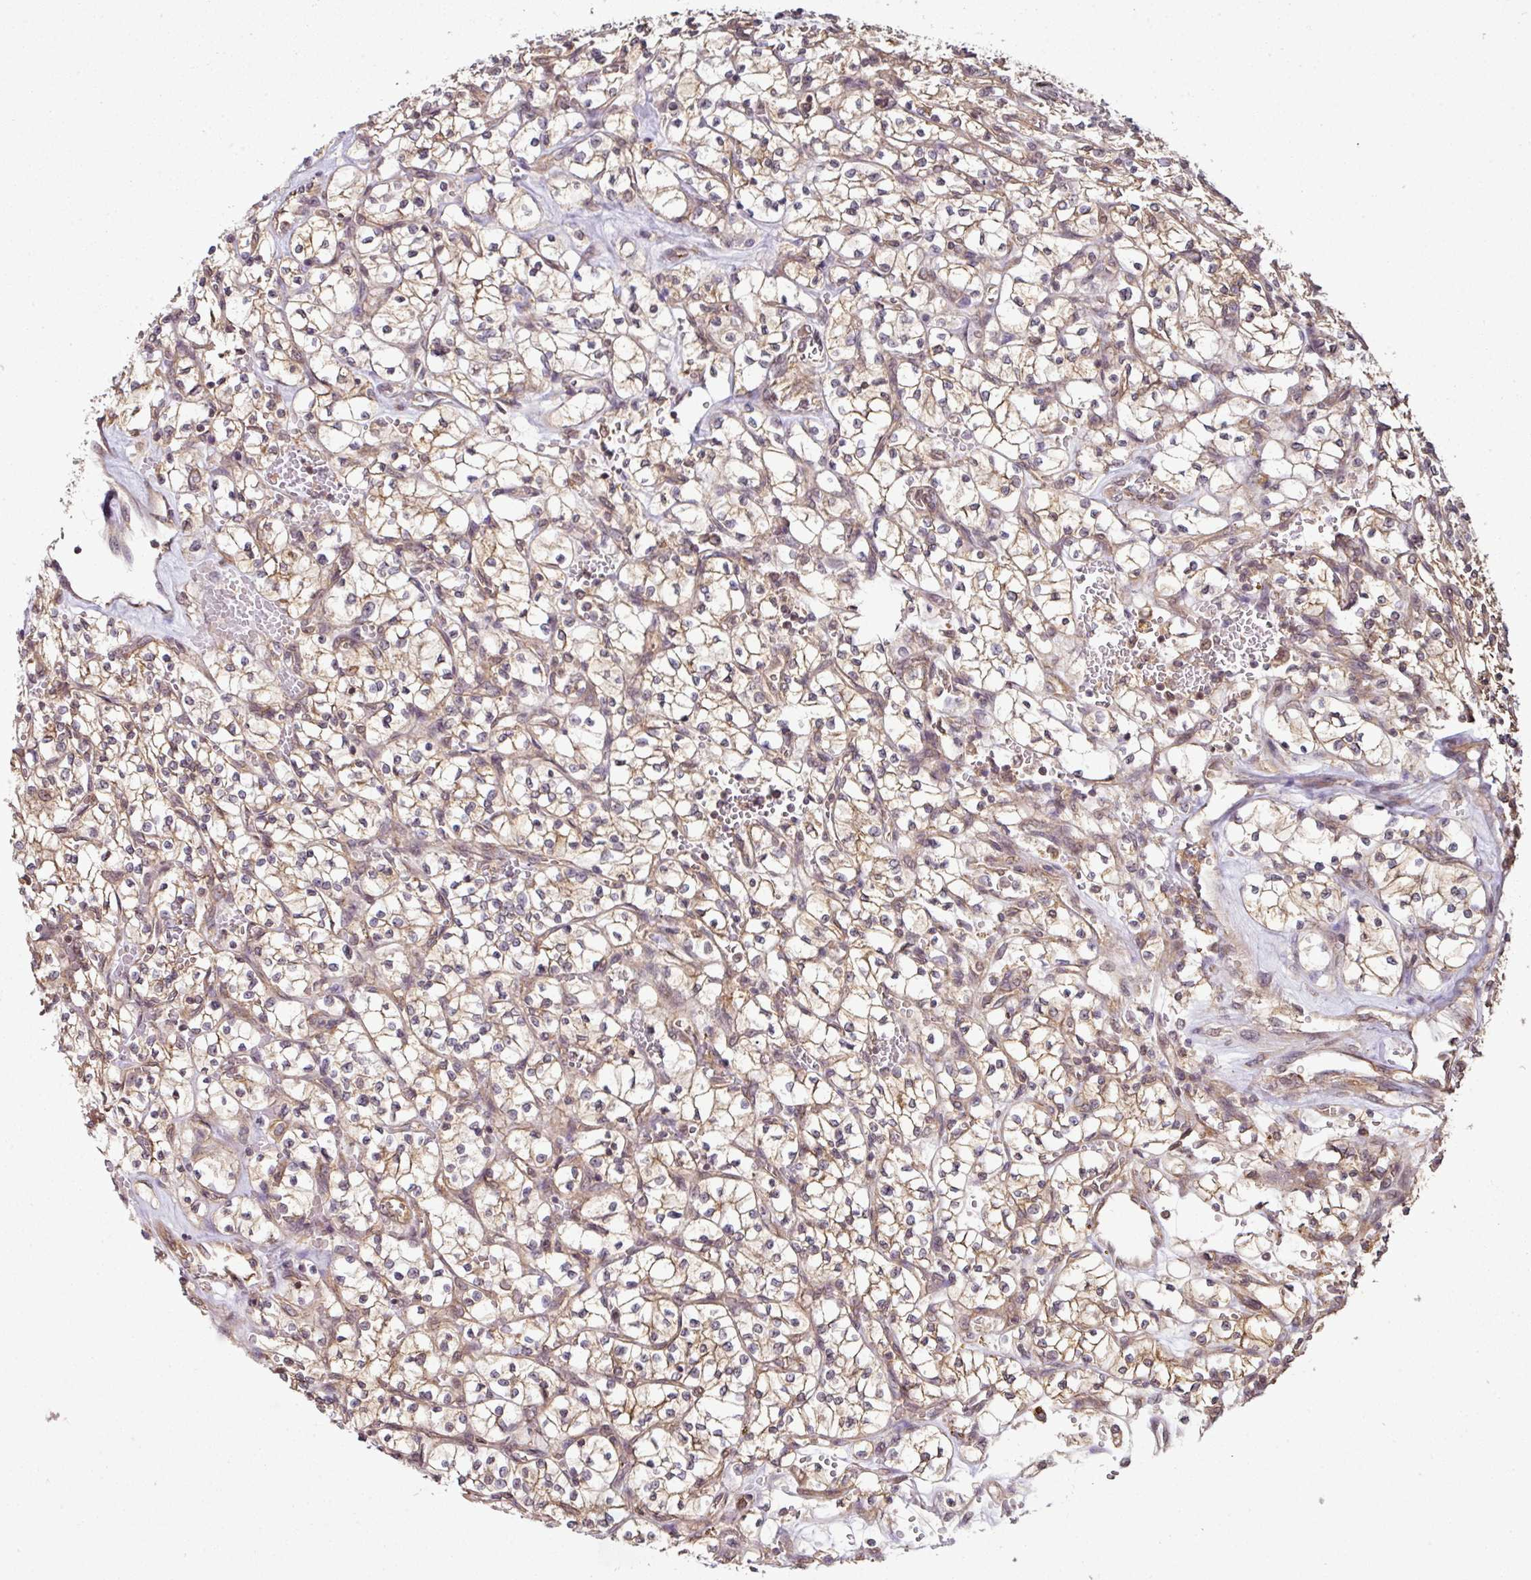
{"staining": {"intensity": "moderate", "quantity": ">75%", "location": "cytoplasmic/membranous"}, "tissue": "renal cancer", "cell_type": "Tumor cells", "image_type": "cancer", "snomed": [{"axis": "morphology", "description": "Adenocarcinoma, NOS"}, {"axis": "topography", "description": "Kidney"}], "caption": "Renal cancer (adenocarcinoma) stained with a protein marker exhibits moderate staining in tumor cells.", "gene": "ANKRD18A", "patient": {"sex": "female", "age": 64}}